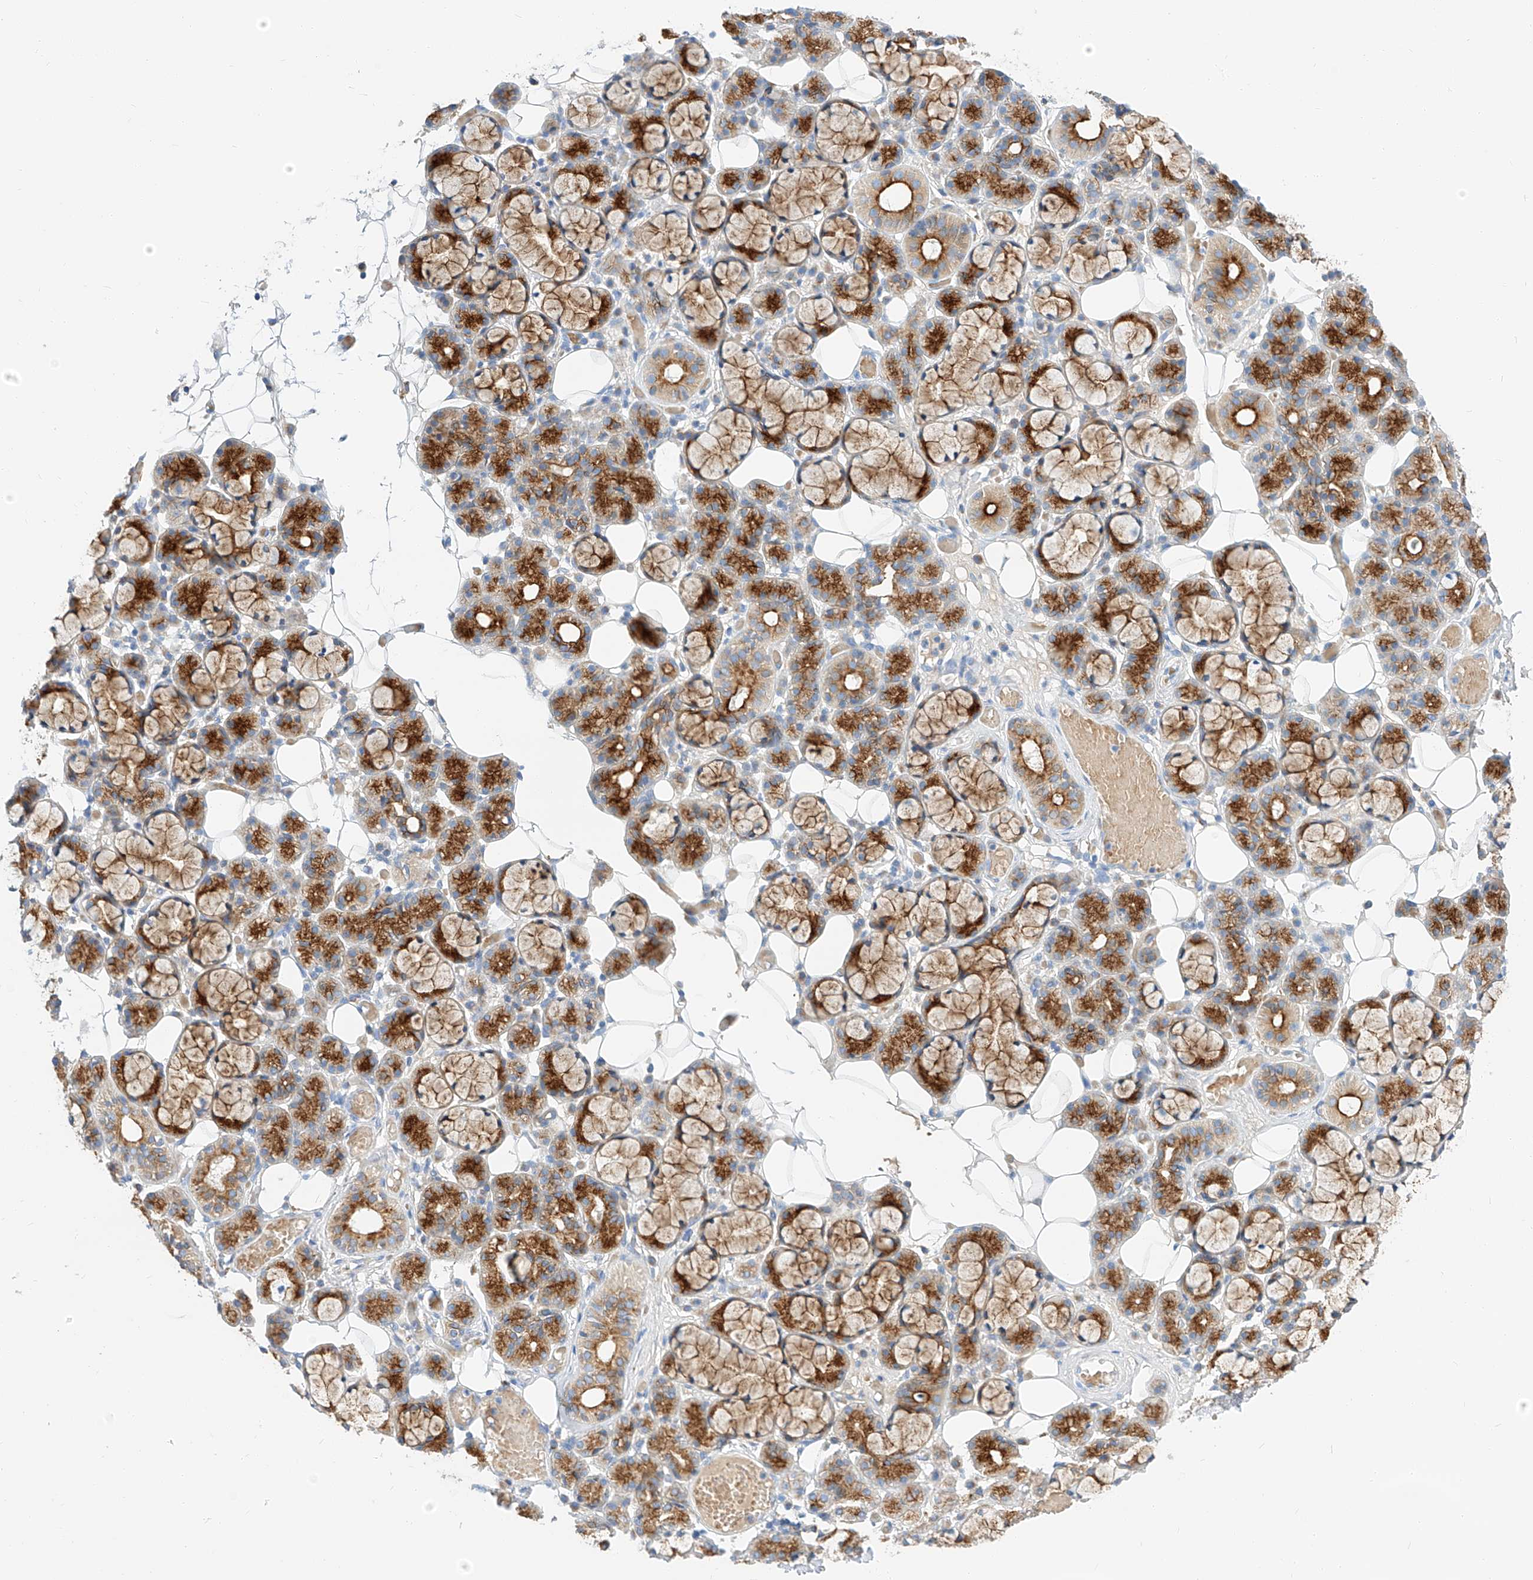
{"staining": {"intensity": "strong", "quantity": ">75%", "location": "cytoplasmic/membranous"}, "tissue": "salivary gland", "cell_type": "Glandular cells", "image_type": "normal", "snomed": [{"axis": "morphology", "description": "Normal tissue, NOS"}, {"axis": "topography", "description": "Salivary gland"}], "caption": "Salivary gland stained with DAB immunohistochemistry (IHC) shows high levels of strong cytoplasmic/membranous expression in about >75% of glandular cells.", "gene": "MAP7", "patient": {"sex": "male", "age": 63}}